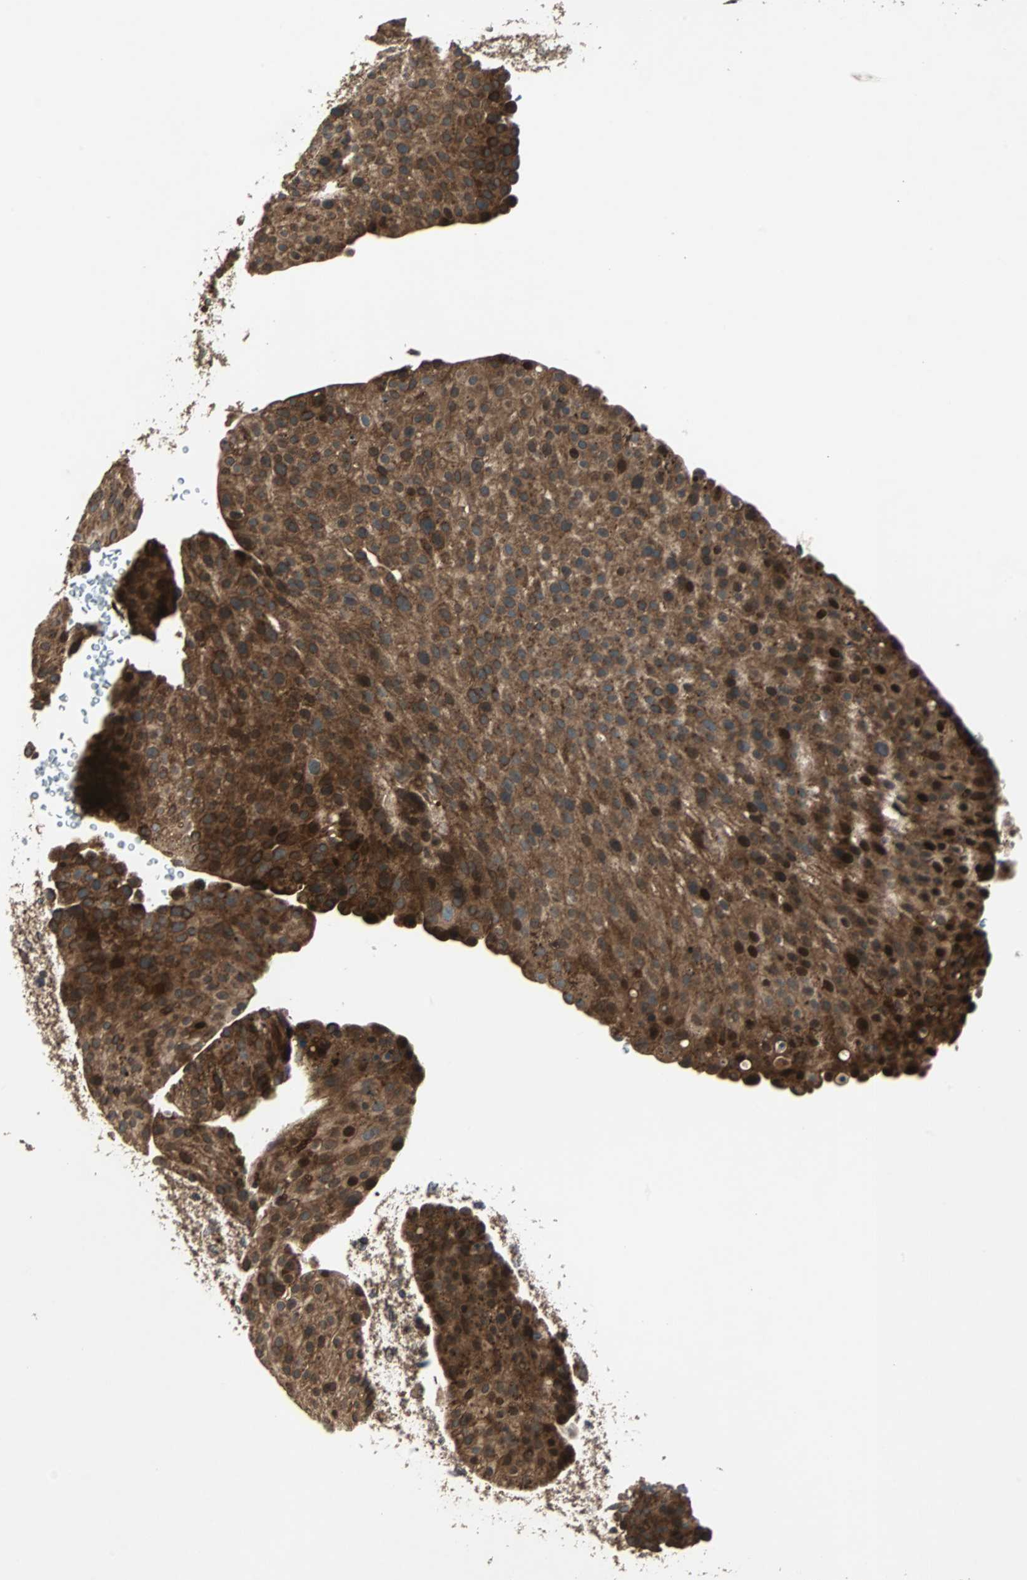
{"staining": {"intensity": "strong", "quantity": ">75%", "location": "cytoplasmic/membranous"}, "tissue": "urothelial cancer", "cell_type": "Tumor cells", "image_type": "cancer", "snomed": [{"axis": "morphology", "description": "Urothelial carcinoma, Low grade"}, {"axis": "topography", "description": "Smooth muscle"}, {"axis": "topography", "description": "Urinary bladder"}], "caption": "A brown stain highlights strong cytoplasmic/membranous positivity of a protein in human urothelial carcinoma (low-grade) tumor cells. The staining was performed using DAB to visualize the protein expression in brown, while the nuclei were stained in blue with hematoxylin (Magnification: 20x).", "gene": "RAB7A", "patient": {"sex": "male", "age": 60}}